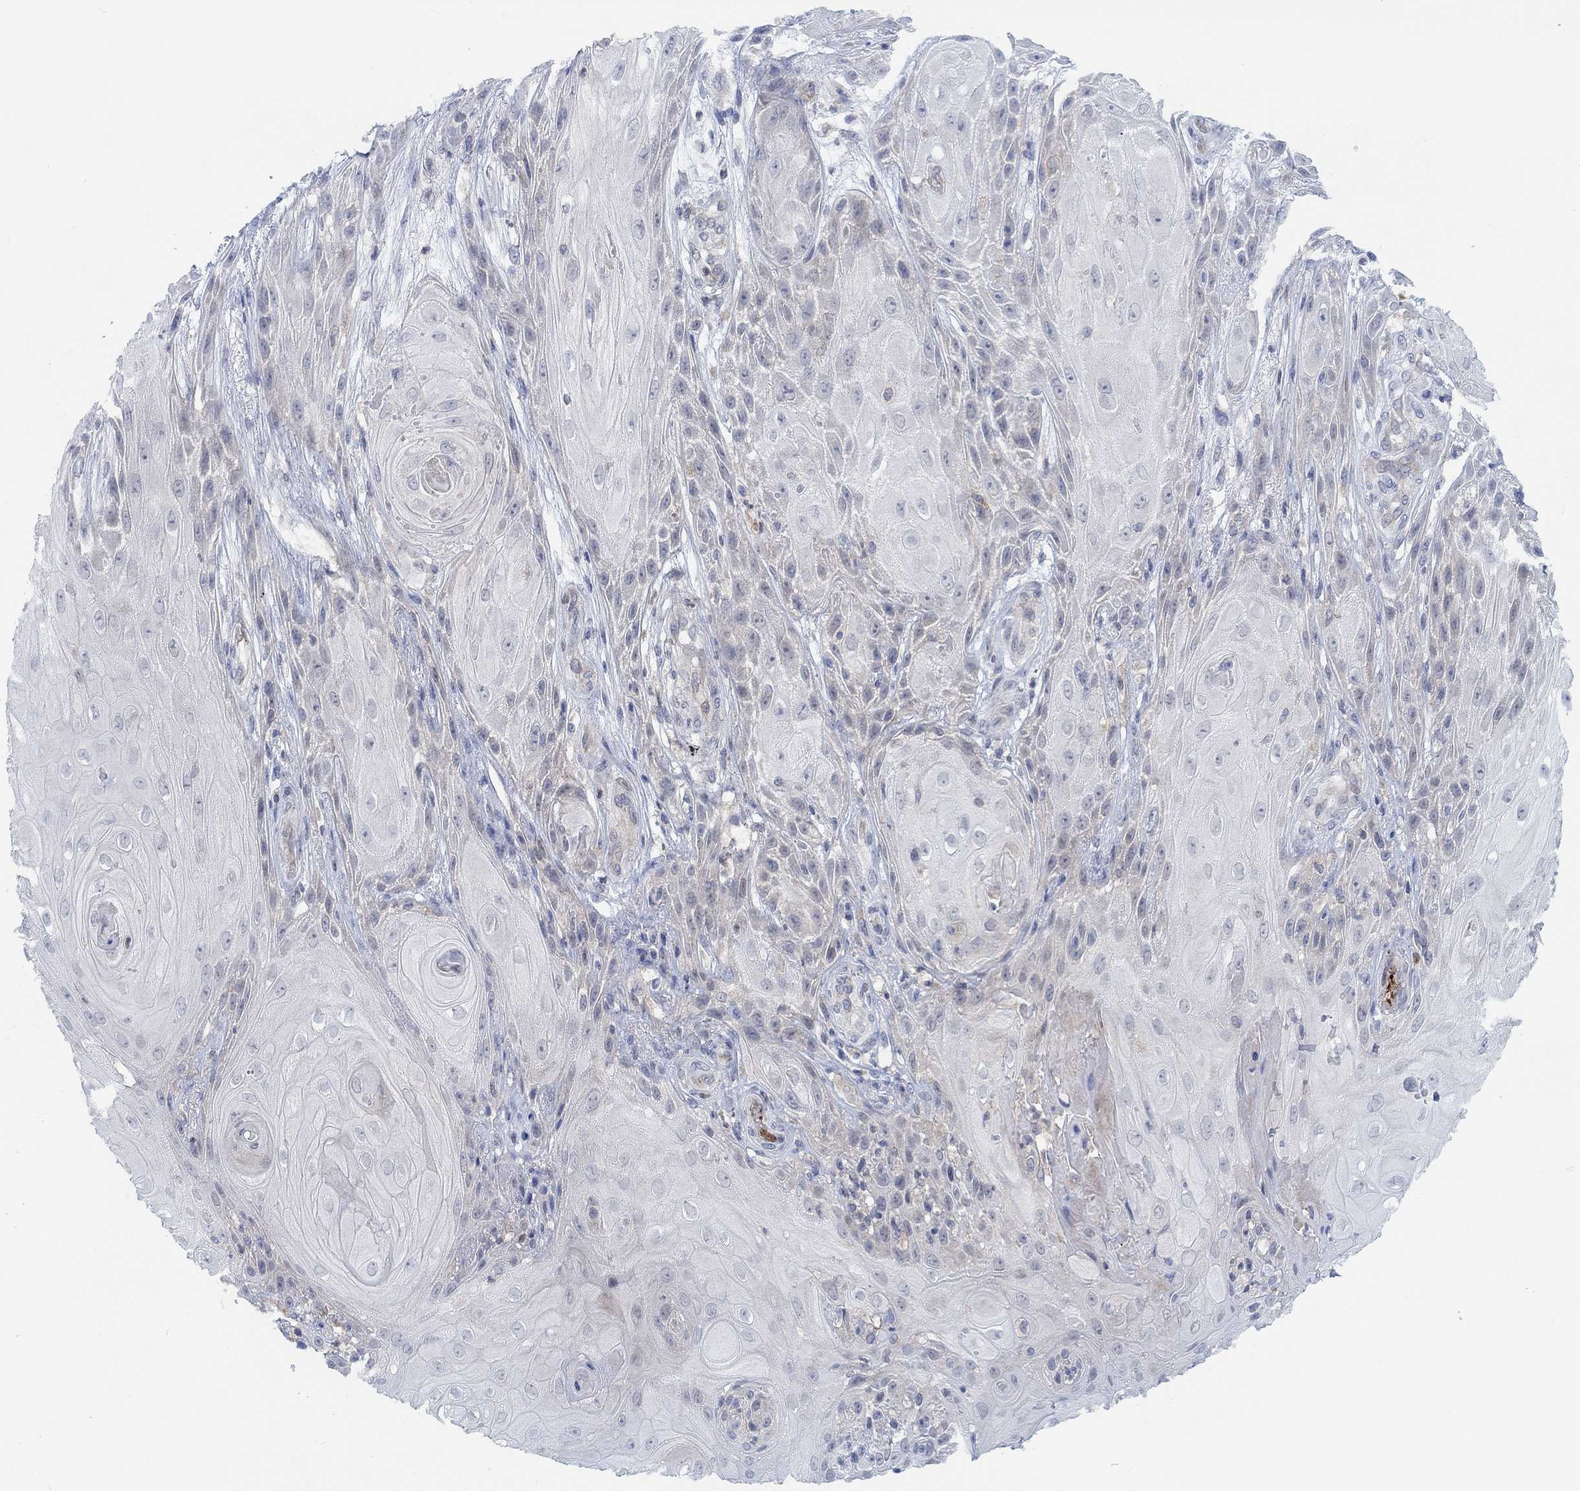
{"staining": {"intensity": "negative", "quantity": "none", "location": "none"}, "tissue": "skin cancer", "cell_type": "Tumor cells", "image_type": "cancer", "snomed": [{"axis": "morphology", "description": "Squamous cell carcinoma, NOS"}, {"axis": "topography", "description": "Skin"}], "caption": "This is an immunohistochemistry image of skin cancer. There is no staining in tumor cells.", "gene": "PMFBP1", "patient": {"sex": "male", "age": 62}}